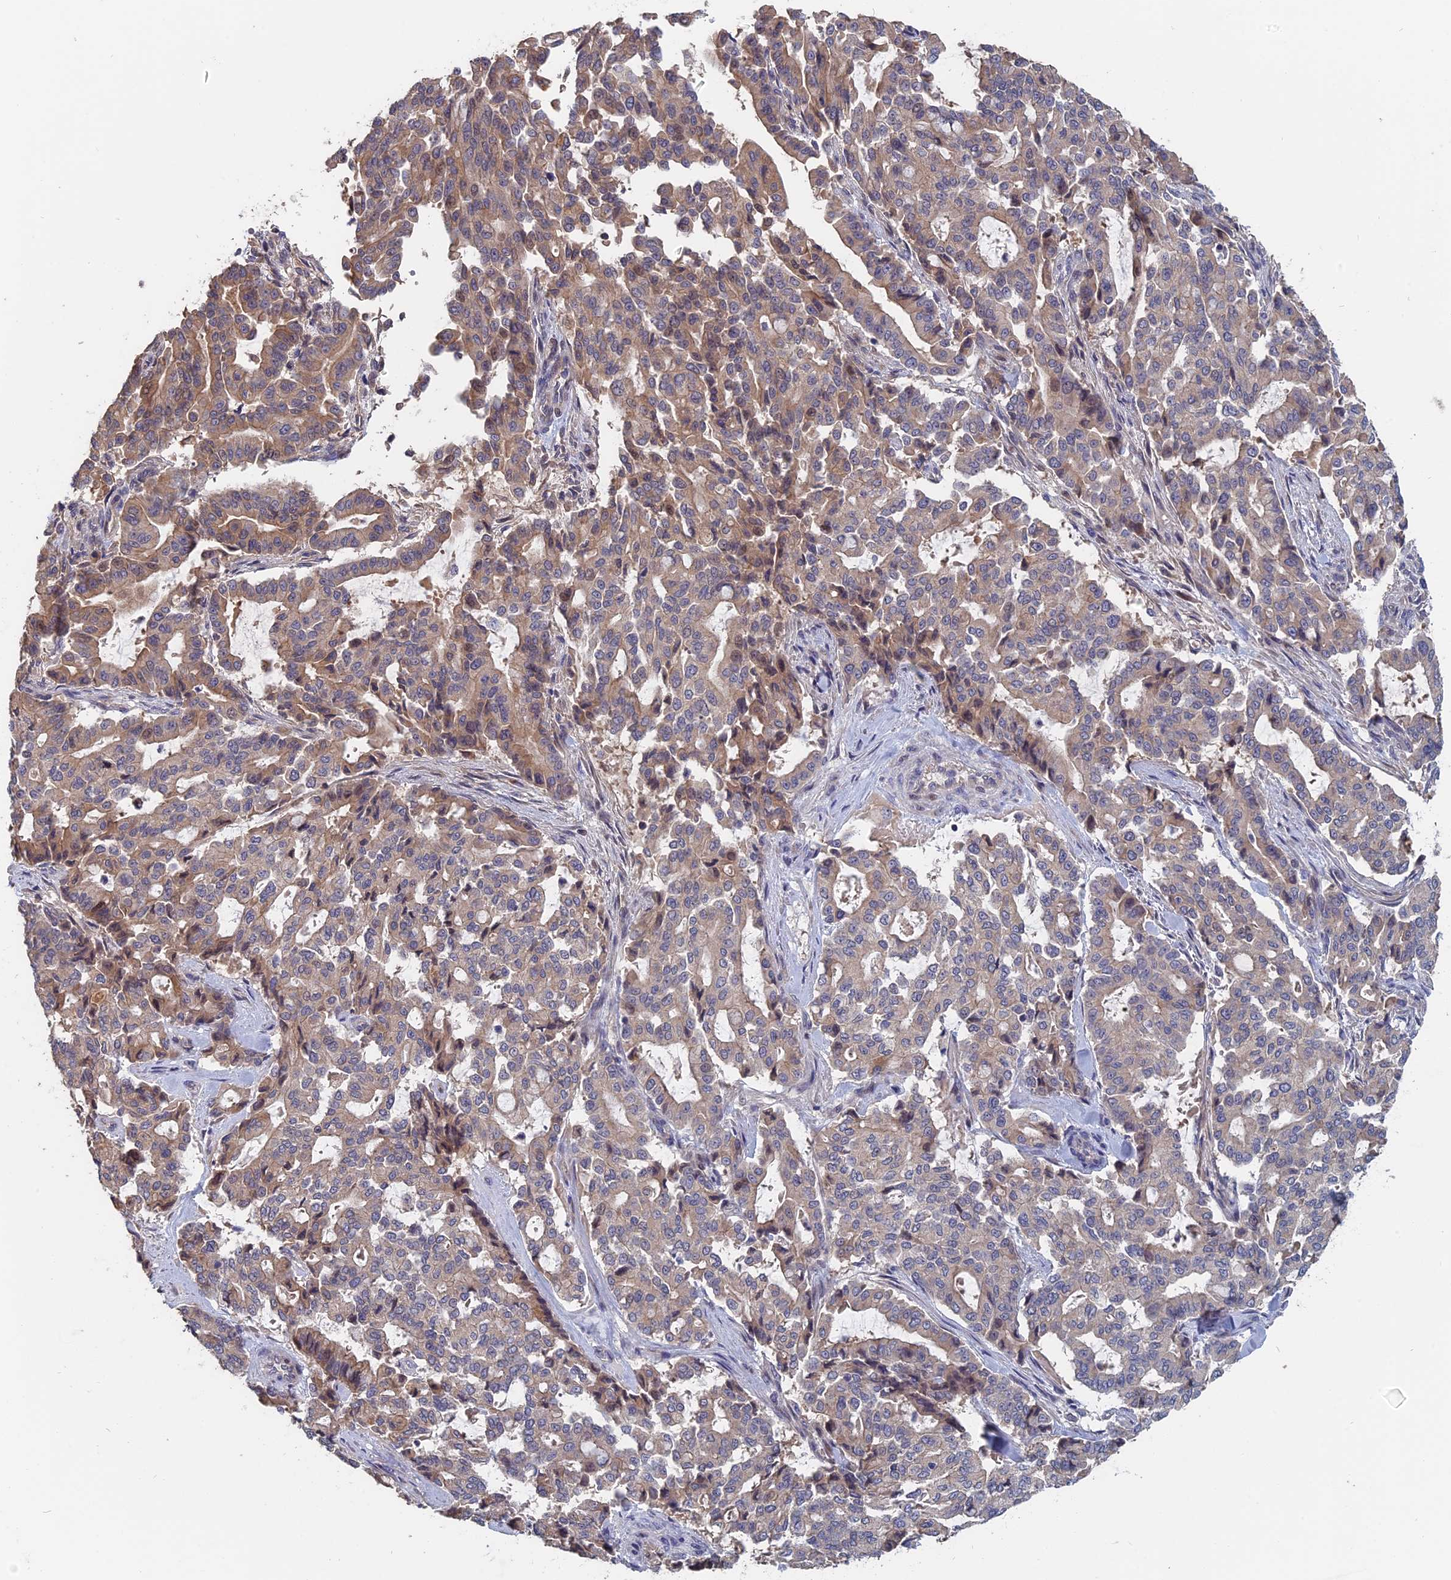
{"staining": {"intensity": "weak", "quantity": ">75%", "location": "cytoplasmic/membranous"}, "tissue": "pancreatic cancer", "cell_type": "Tumor cells", "image_type": "cancer", "snomed": [{"axis": "morphology", "description": "Adenocarcinoma, NOS"}, {"axis": "topography", "description": "Pancreas"}], "caption": "Protein positivity by immunohistochemistry shows weak cytoplasmic/membranous positivity in approximately >75% of tumor cells in pancreatic cancer.", "gene": "SLC33A1", "patient": {"sex": "male", "age": 63}}